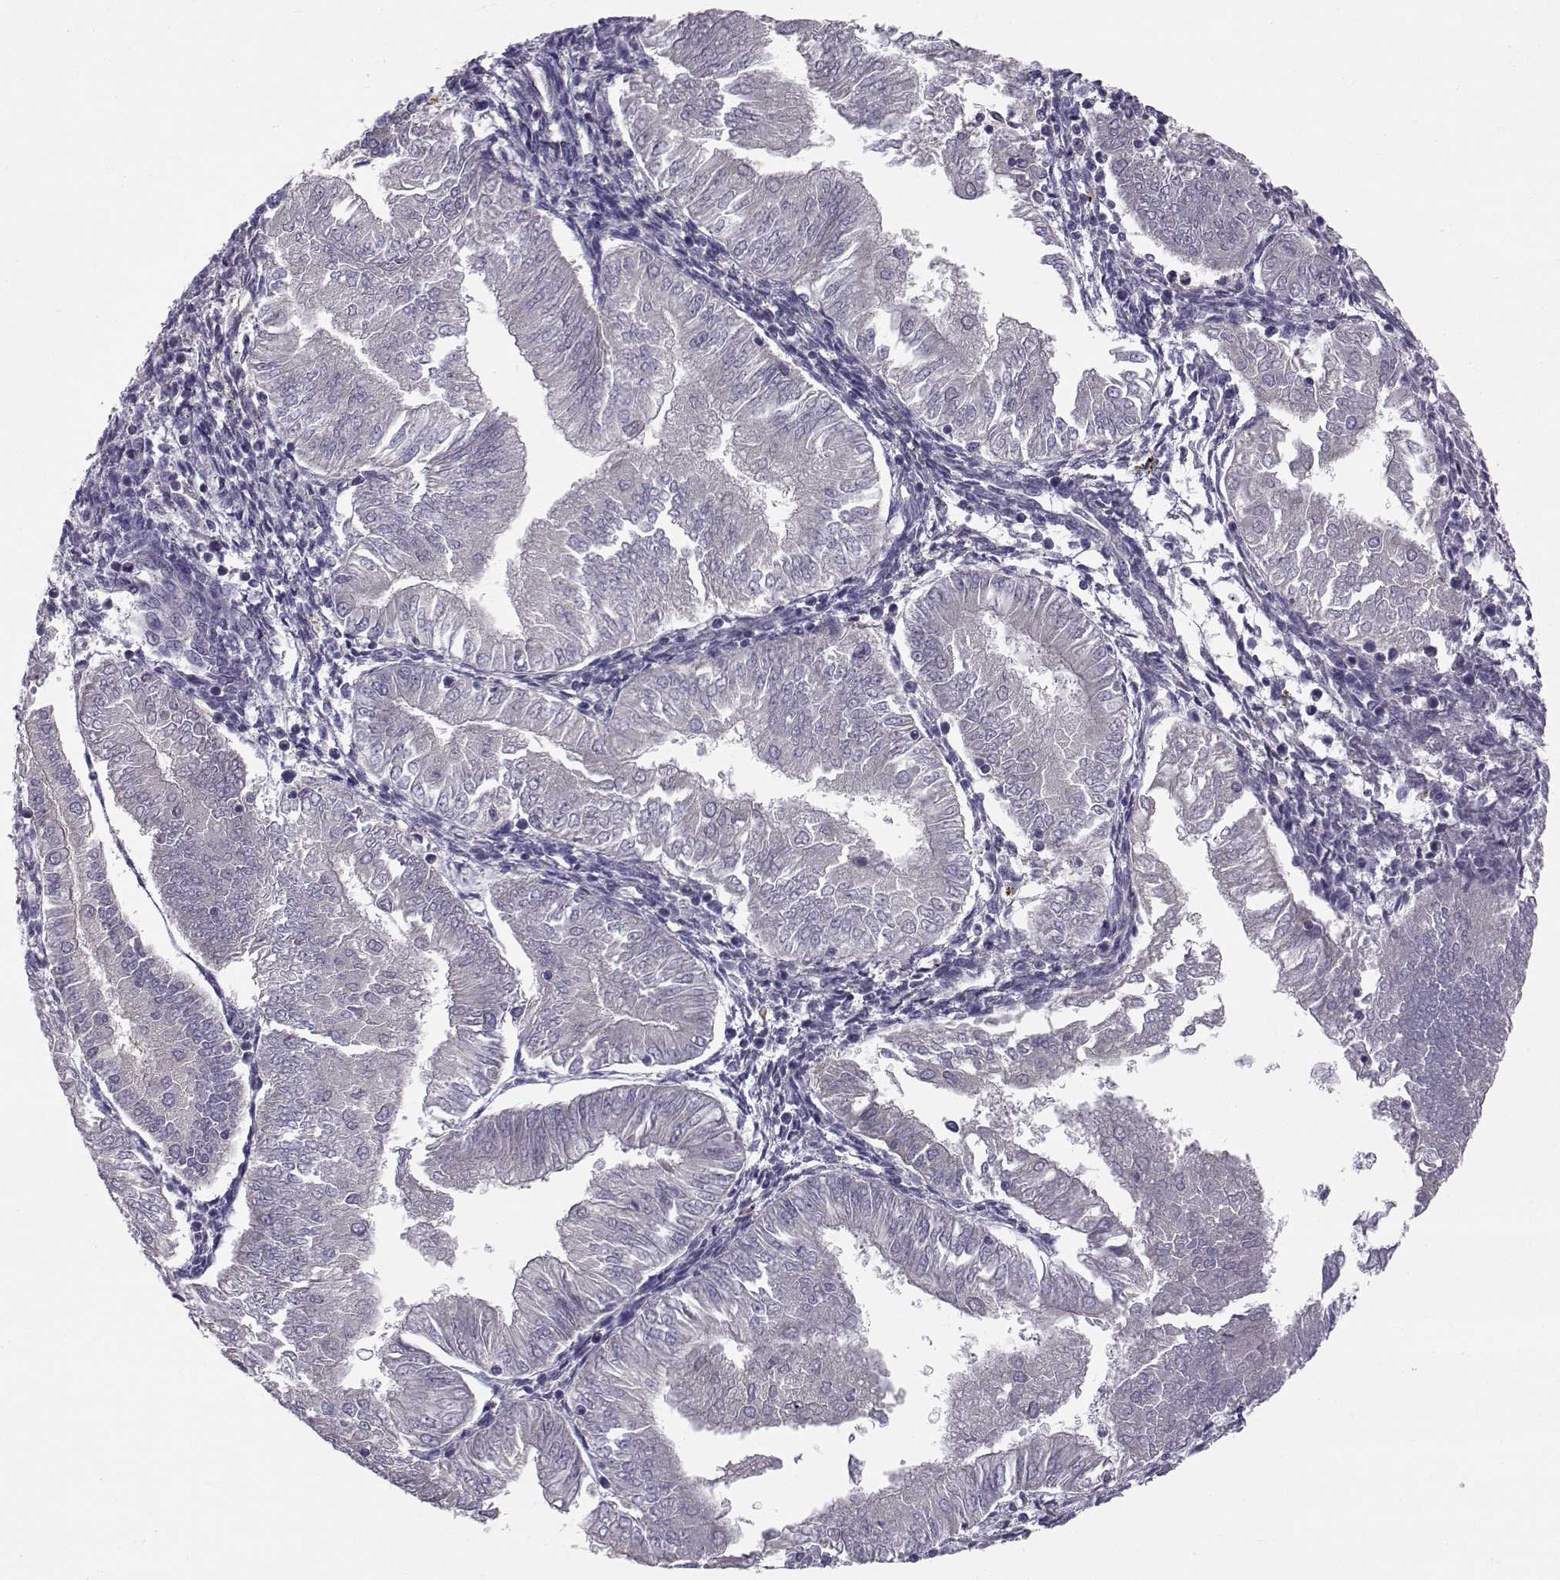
{"staining": {"intensity": "negative", "quantity": "none", "location": "none"}, "tissue": "endometrial cancer", "cell_type": "Tumor cells", "image_type": "cancer", "snomed": [{"axis": "morphology", "description": "Adenocarcinoma, NOS"}, {"axis": "topography", "description": "Endometrium"}], "caption": "Tumor cells show no significant protein expression in endometrial cancer (adenocarcinoma).", "gene": "PEX5L", "patient": {"sex": "female", "age": 53}}